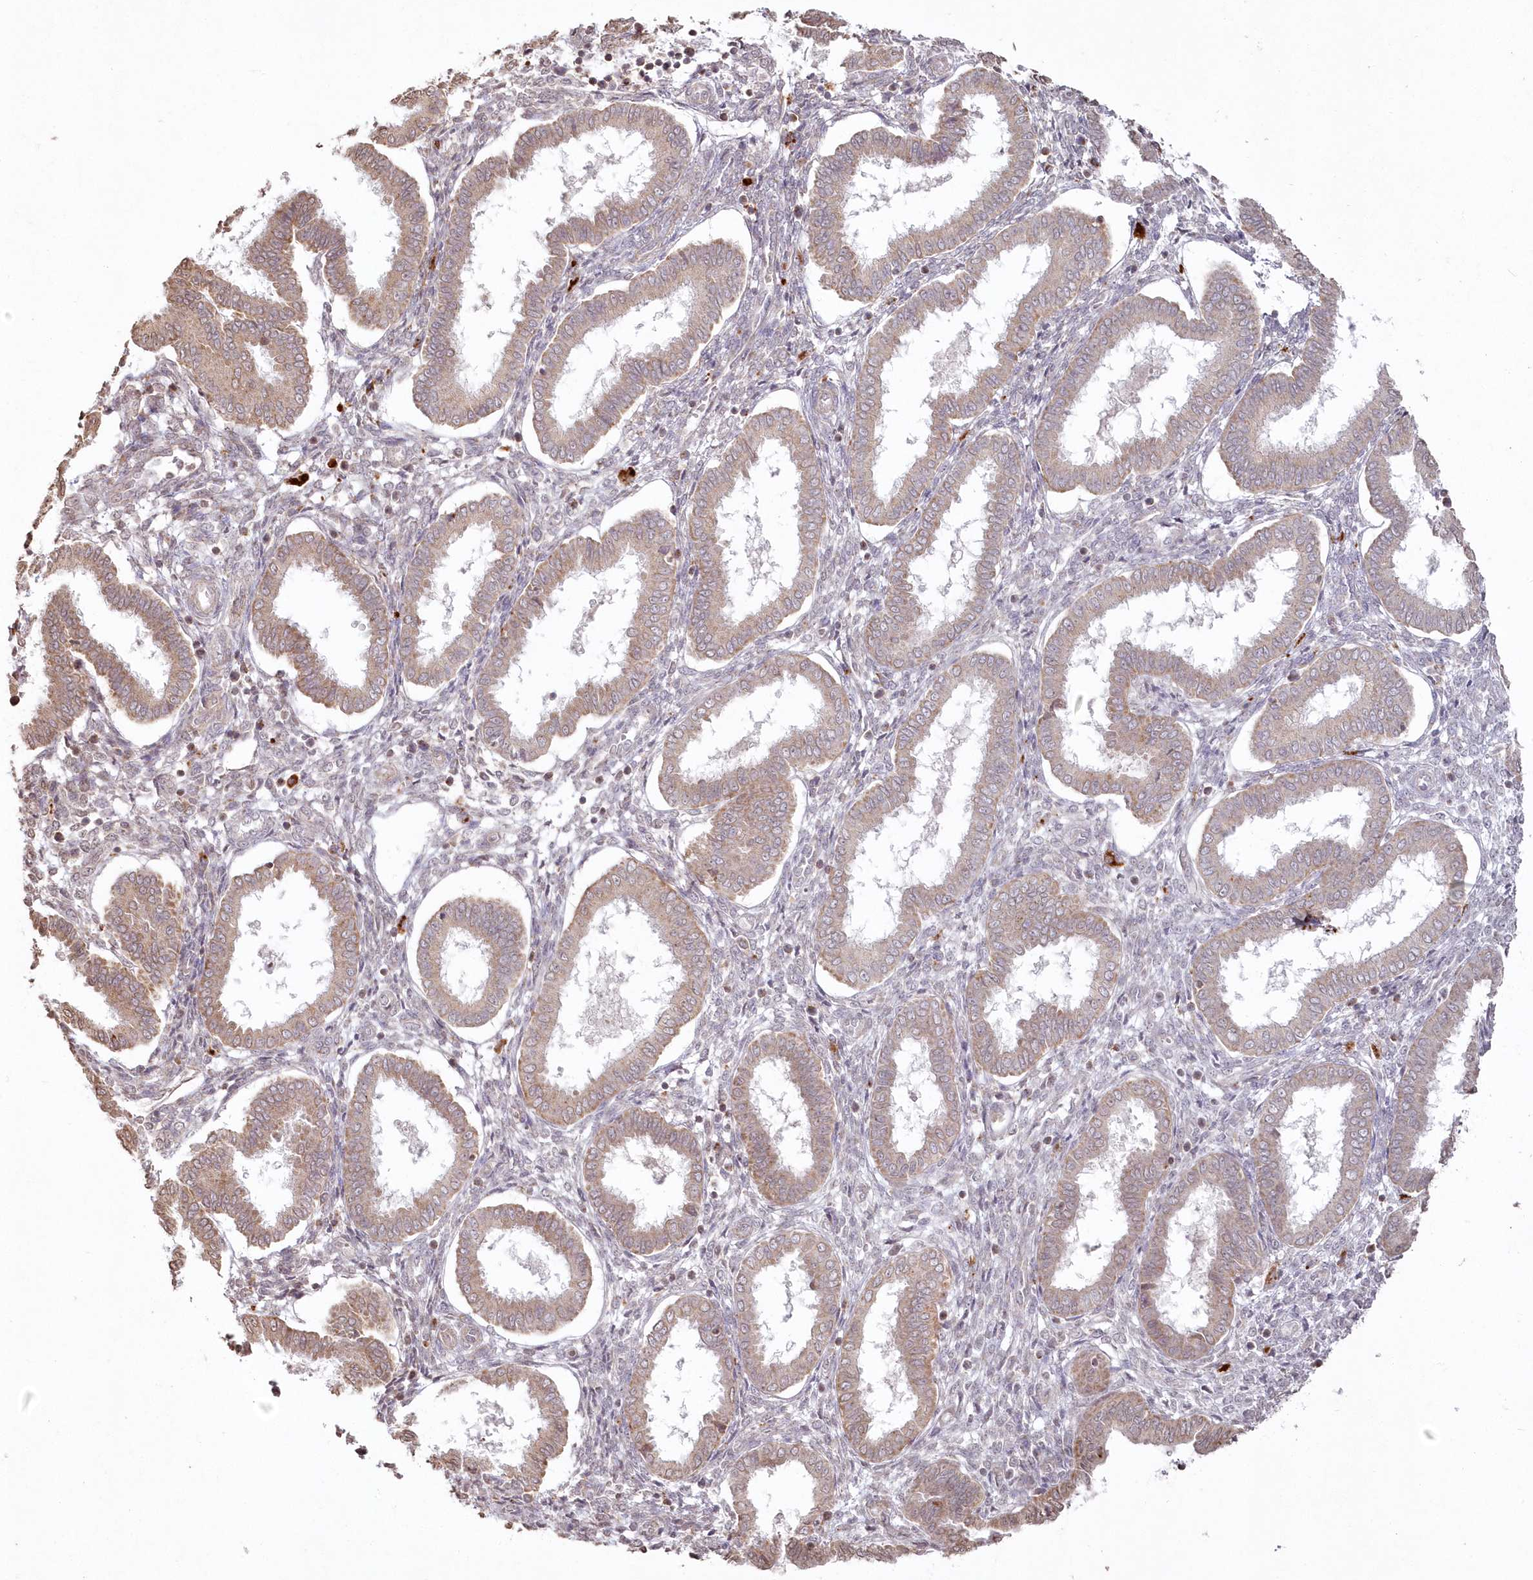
{"staining": {"intensity": "moderate", "quantity": "25%-75%", "location": "cytoplasmic/membranous"}, "tissue": "endometrium", "cell_type": "Cells in endometrial stroma", "image_type": "normal", "snomed": [{"axis": "morphology", "description": "Normal tissue, NOS"}, {"axis": "topography", "description": "Endometrium"}], "caption": "A brown stain highlights moderate cytoplasmic/membranous positivity of a protein in cells in endometrial stroma of normal human endometrium. The staining was performed using DAB (3,3'-diaminobenzidine), with brown indicating positive protein expression. Nuclei are stained blue with hematoxylin.", "gene": "ARSB", "patient": {"sex": "female", "age": 24}}